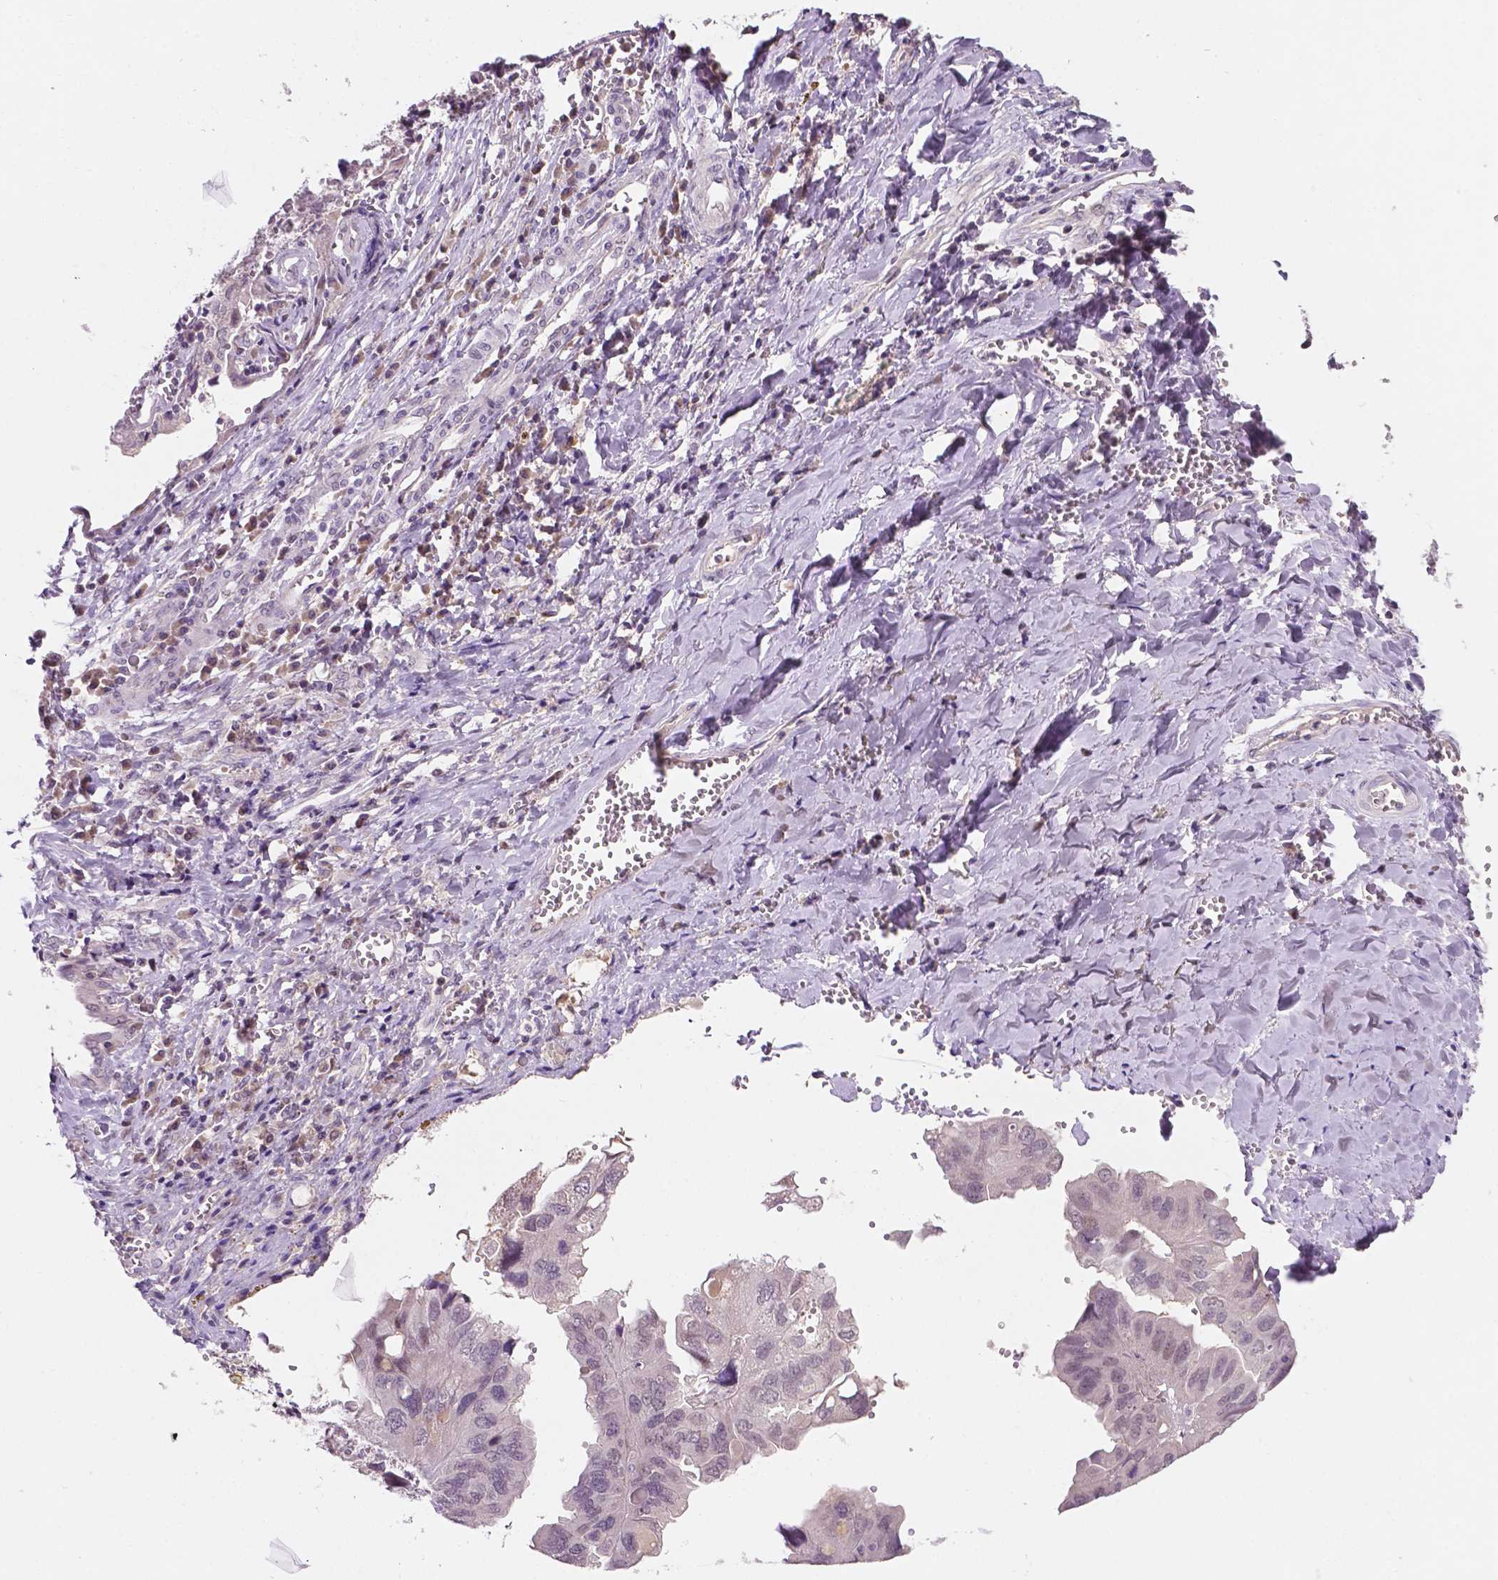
{"staining": {"intensity": "negative", "quantity": "none", "location": "none"}, "tissue": "ovarian cancer", "cell_type": "Tumor cells", "image_type": "cancer", "snomed": [{"axis": "morphology", "description": "Cystadenocarcinoma, serous, NOS"}, {"axis": "topography", "description": "Ovary"}], "caption": "Ovarian cancer (serous cystadenocarcinoma) was stained to show a protein in brown. There is no significant positivity in tumor cells.", "gene": "MROH6", "patient": {"sex": "female", "age": 79}}